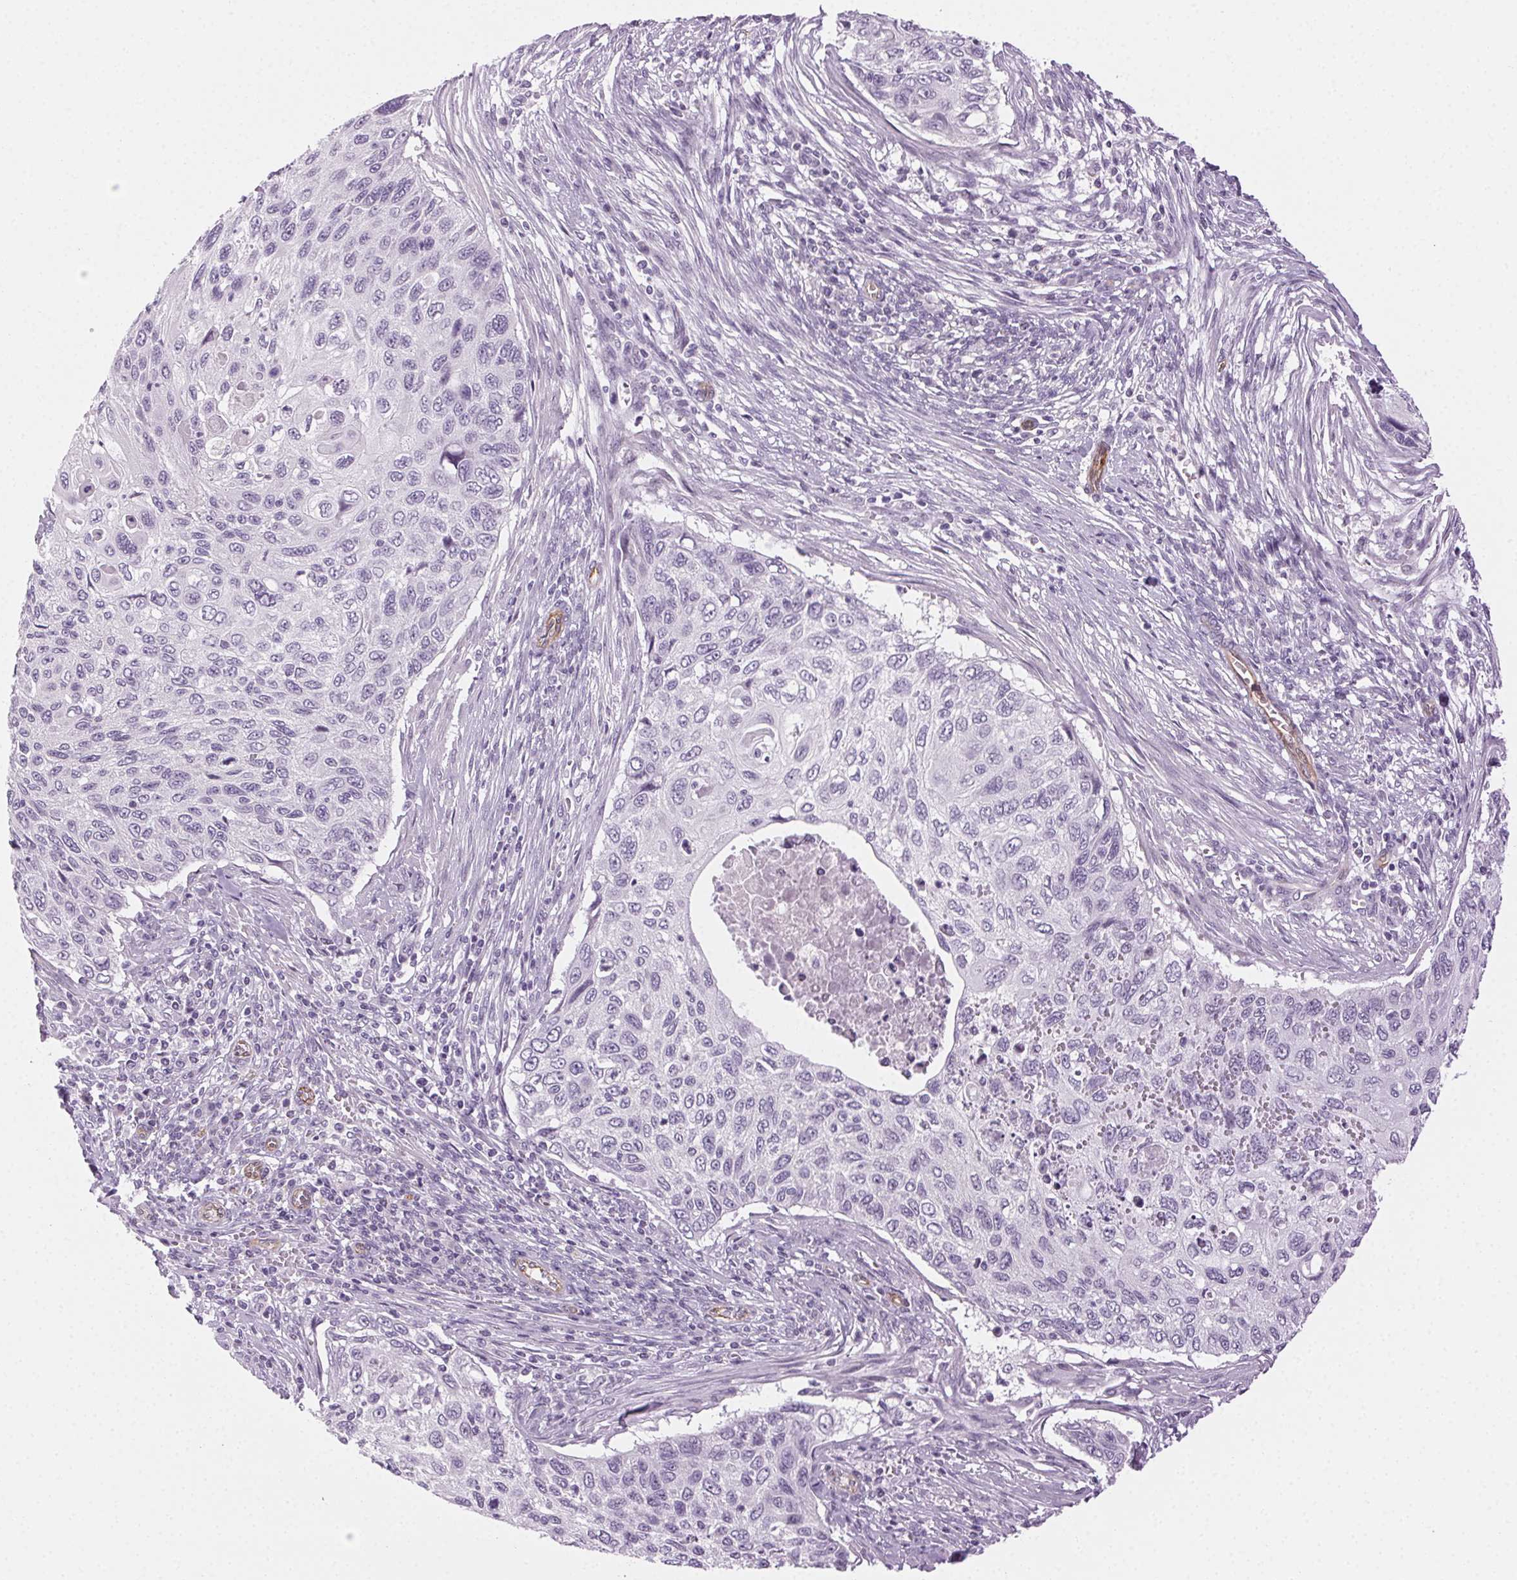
{"staining": {"intensity": "negative", "quantity": "none", "location": "none"}, "tissue": "cervical cancer", "cell_type": "Tumor cells", "image_type": "cancer", "snomed": [{"axis": "morphology", "description": "Squamous cell carcinoma, NOS"}, {"axis": "topography", "description": "Cervix"}], "caption": "An immunohistochemistry (IHC) image of cervical cancer is shown. There is no staining in tumor cells of cervical cancer. The staining was performed using DAB (3,3'-diaminobenzidine) to visualize the protein expression in brown, while the nuclei were stained in blue with hematoxylin (Magnification: 20x).", "gene": "AIF1L", "patient": {"sex": "female", "age": 70}}